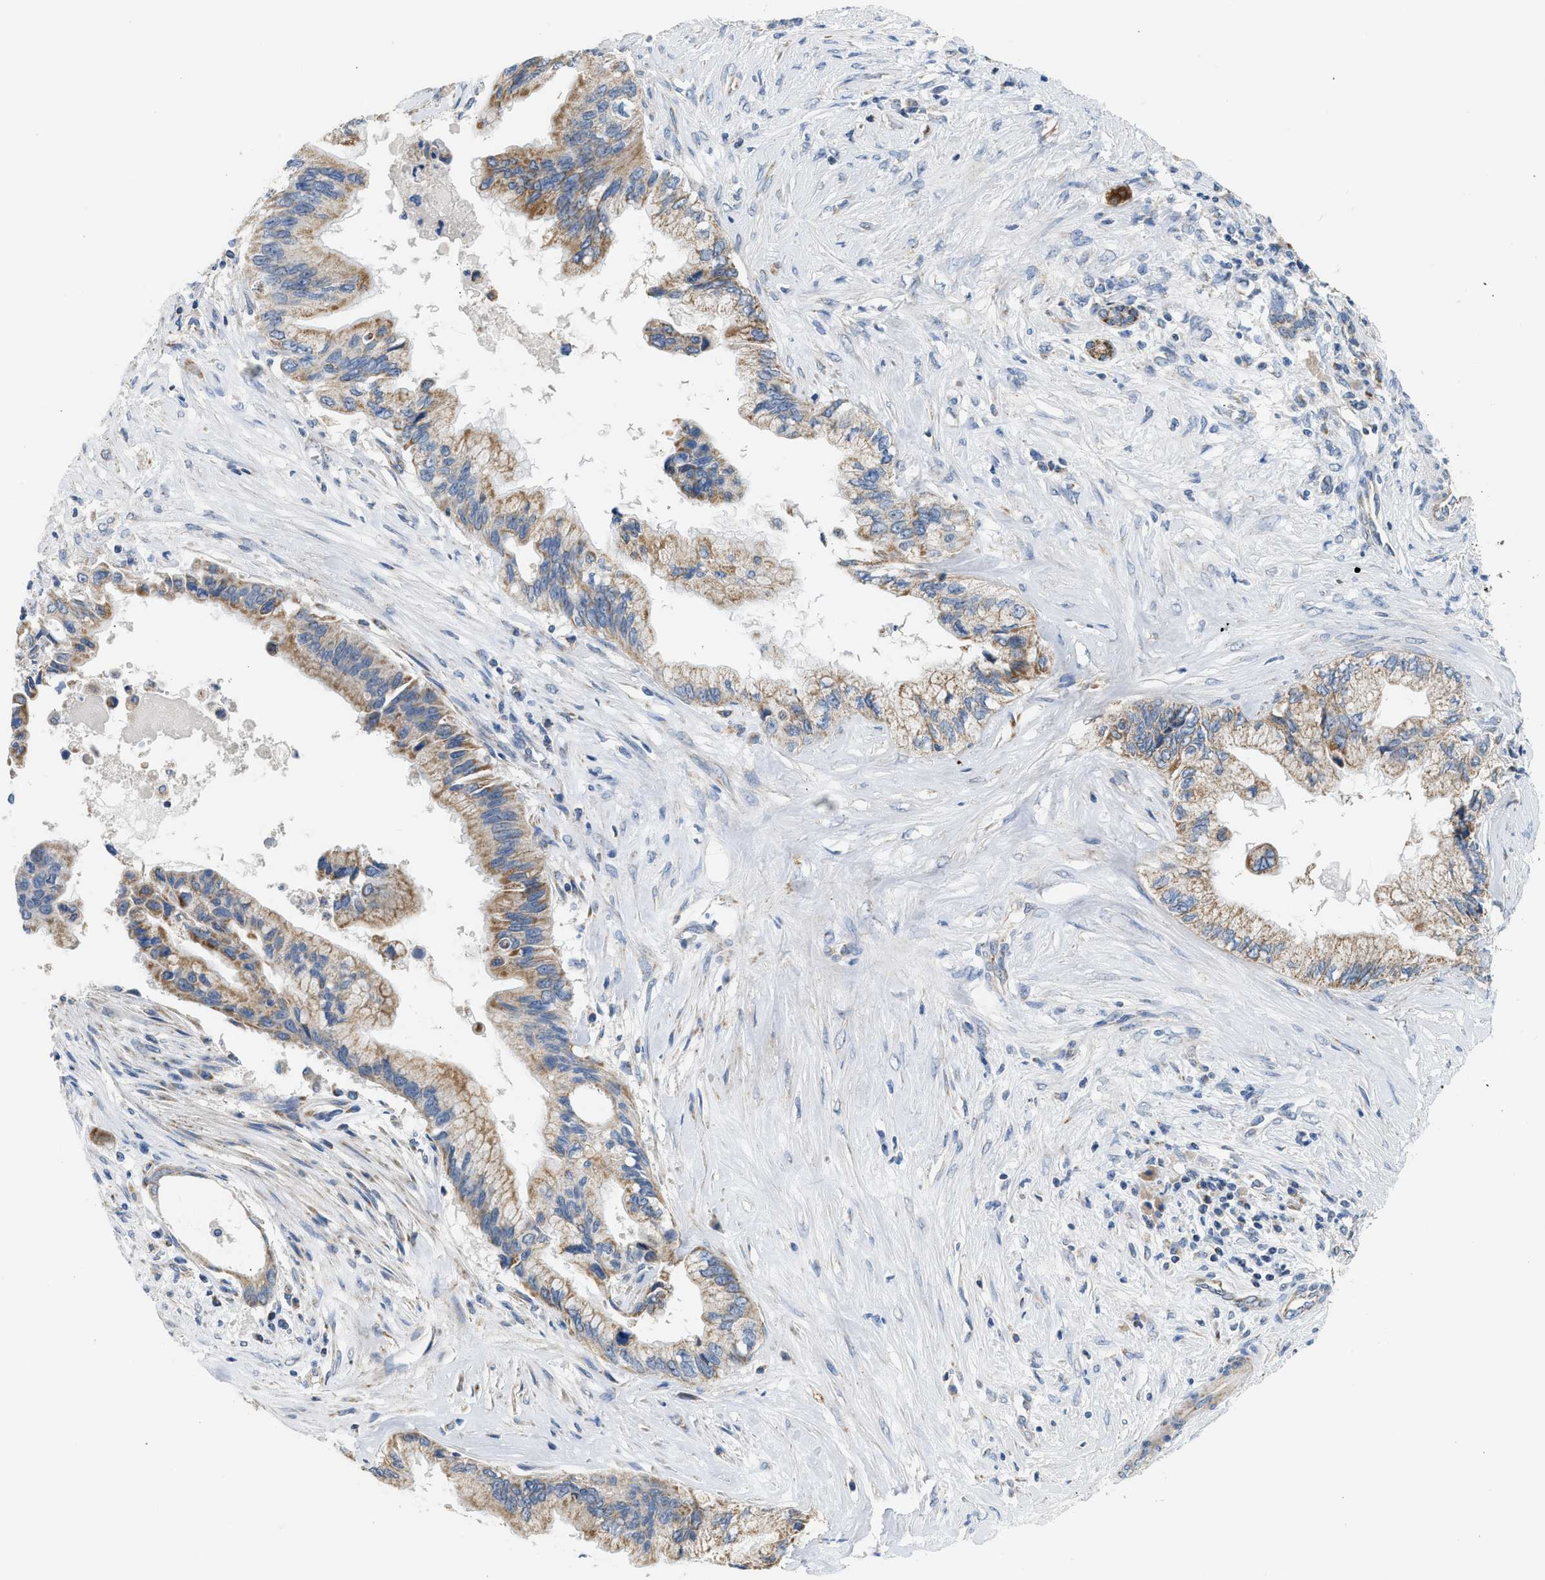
{"staining": {"intensity": "moderate", "quantity": ">75%", "location": "cytoplasmic/membranous"}, "tissue": "pancreatic cancer", "cell_type": "Tumor cells", "image_type": "cancer", "snomed": [{"axis": "morphology", "description": "Adenocarcinoma, NOS"}, {"axis": "topography", "description": "Pancreas"}], "caption": "This is a photomicrograph of immunohistochemistry staining of pancreatic adenocarcinoma, which shows moderate expression in the cytoplasmic/membranous of tumor cells.", "gene": "GOT2", "patient": {"sex": "female", "age": 73}}